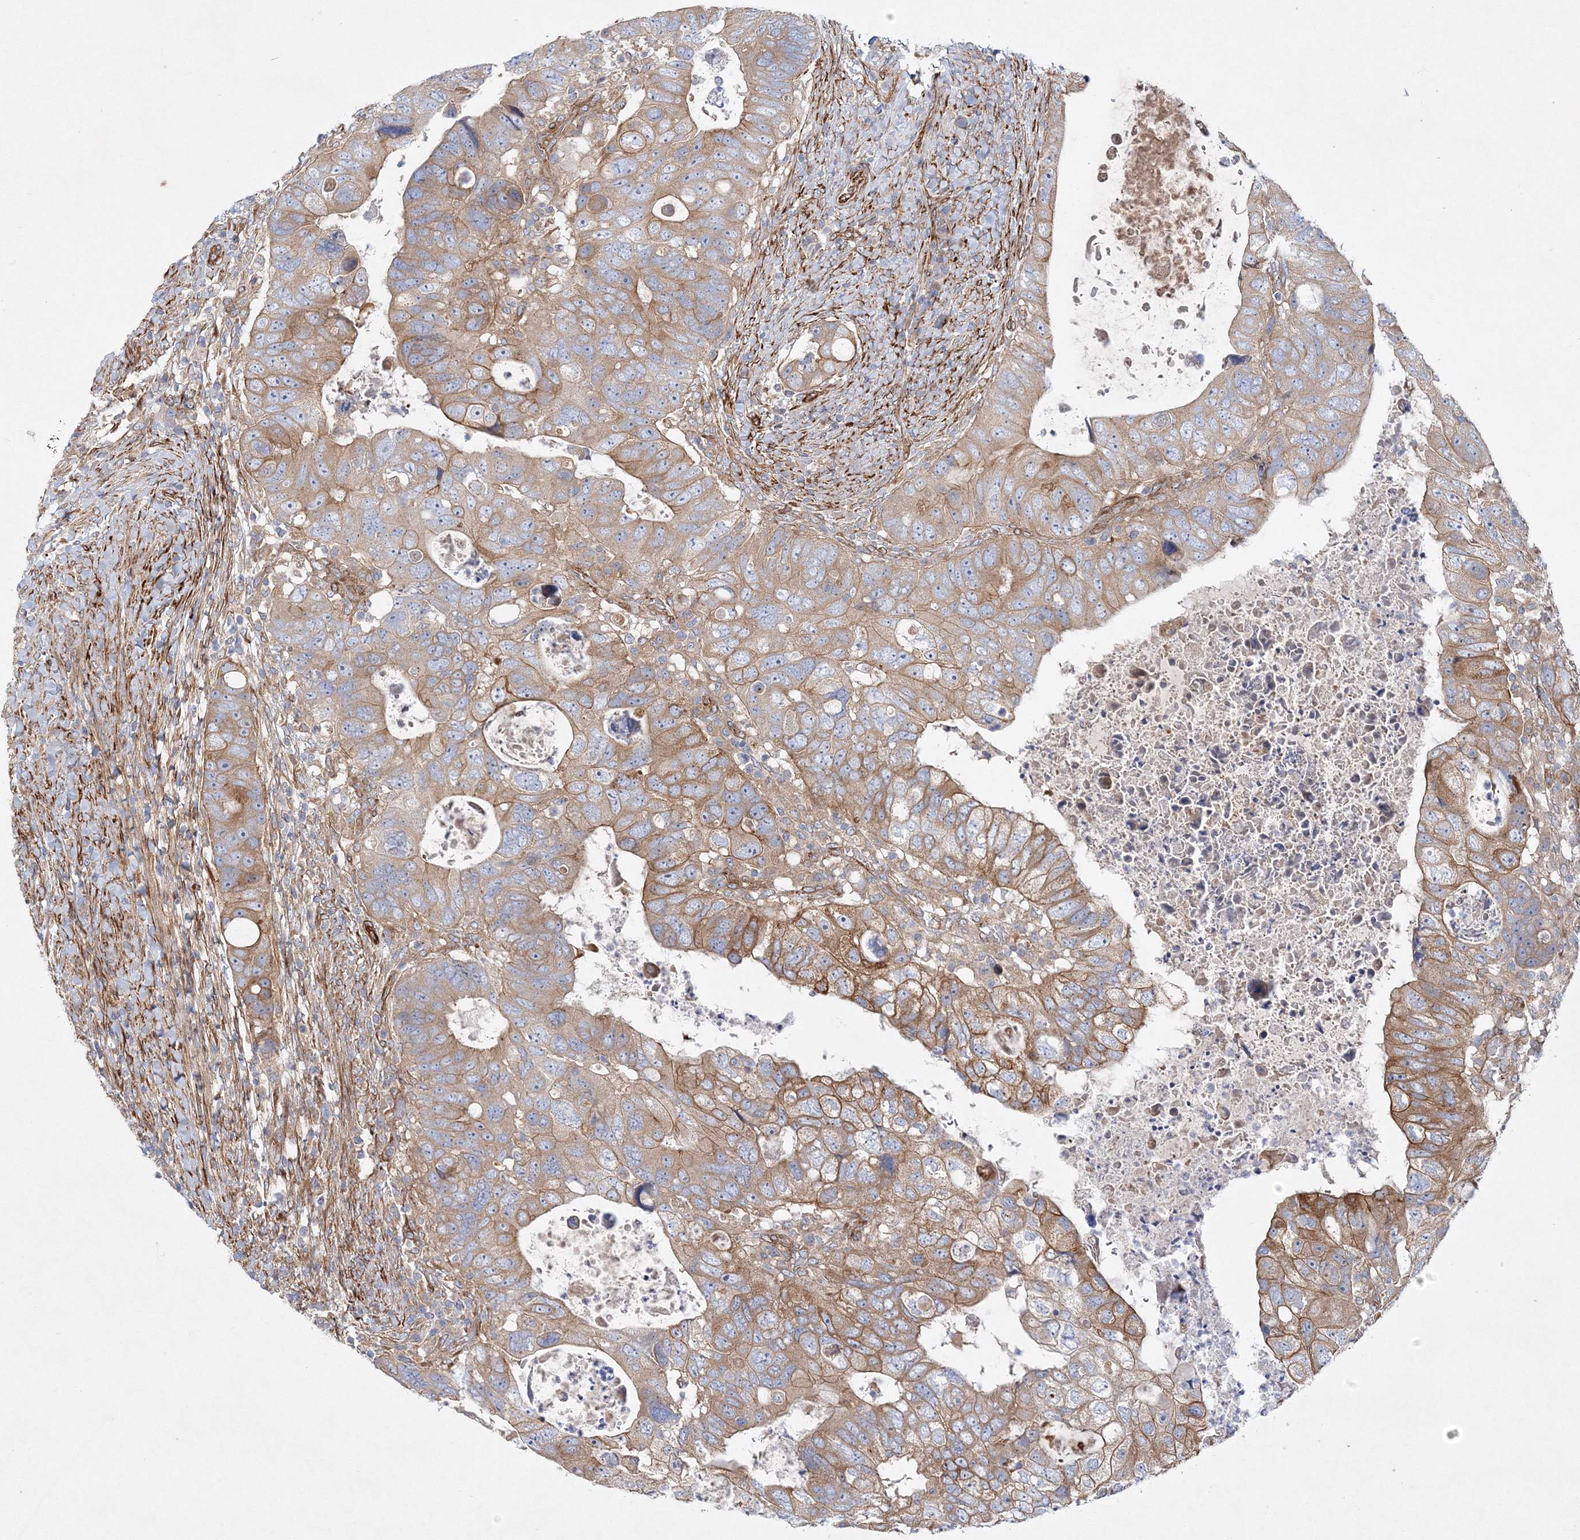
{"staining": {"intensity": "moderate", "quantity": ">75%", "location": "cytoplasmic/membranous"}, "tissue": "colorectal cancer", "cell_type": "Tumor cells", "image_type": "cancer", "snomed": [{"axis": "morphology", "description": "Adenocarcinoma, NOS"}, {"axis": "topography", "description": "Rectum"}], "caption": "Adenocarcinoma (colorectal) tissue shows moderate cytoplasmic/membranous expression in about >75% of tumor cells (IHC, brightfield microscopy, high magnification).", "gene": "ZFYVE16", "patient": {"sex": "male", "age": 59}}